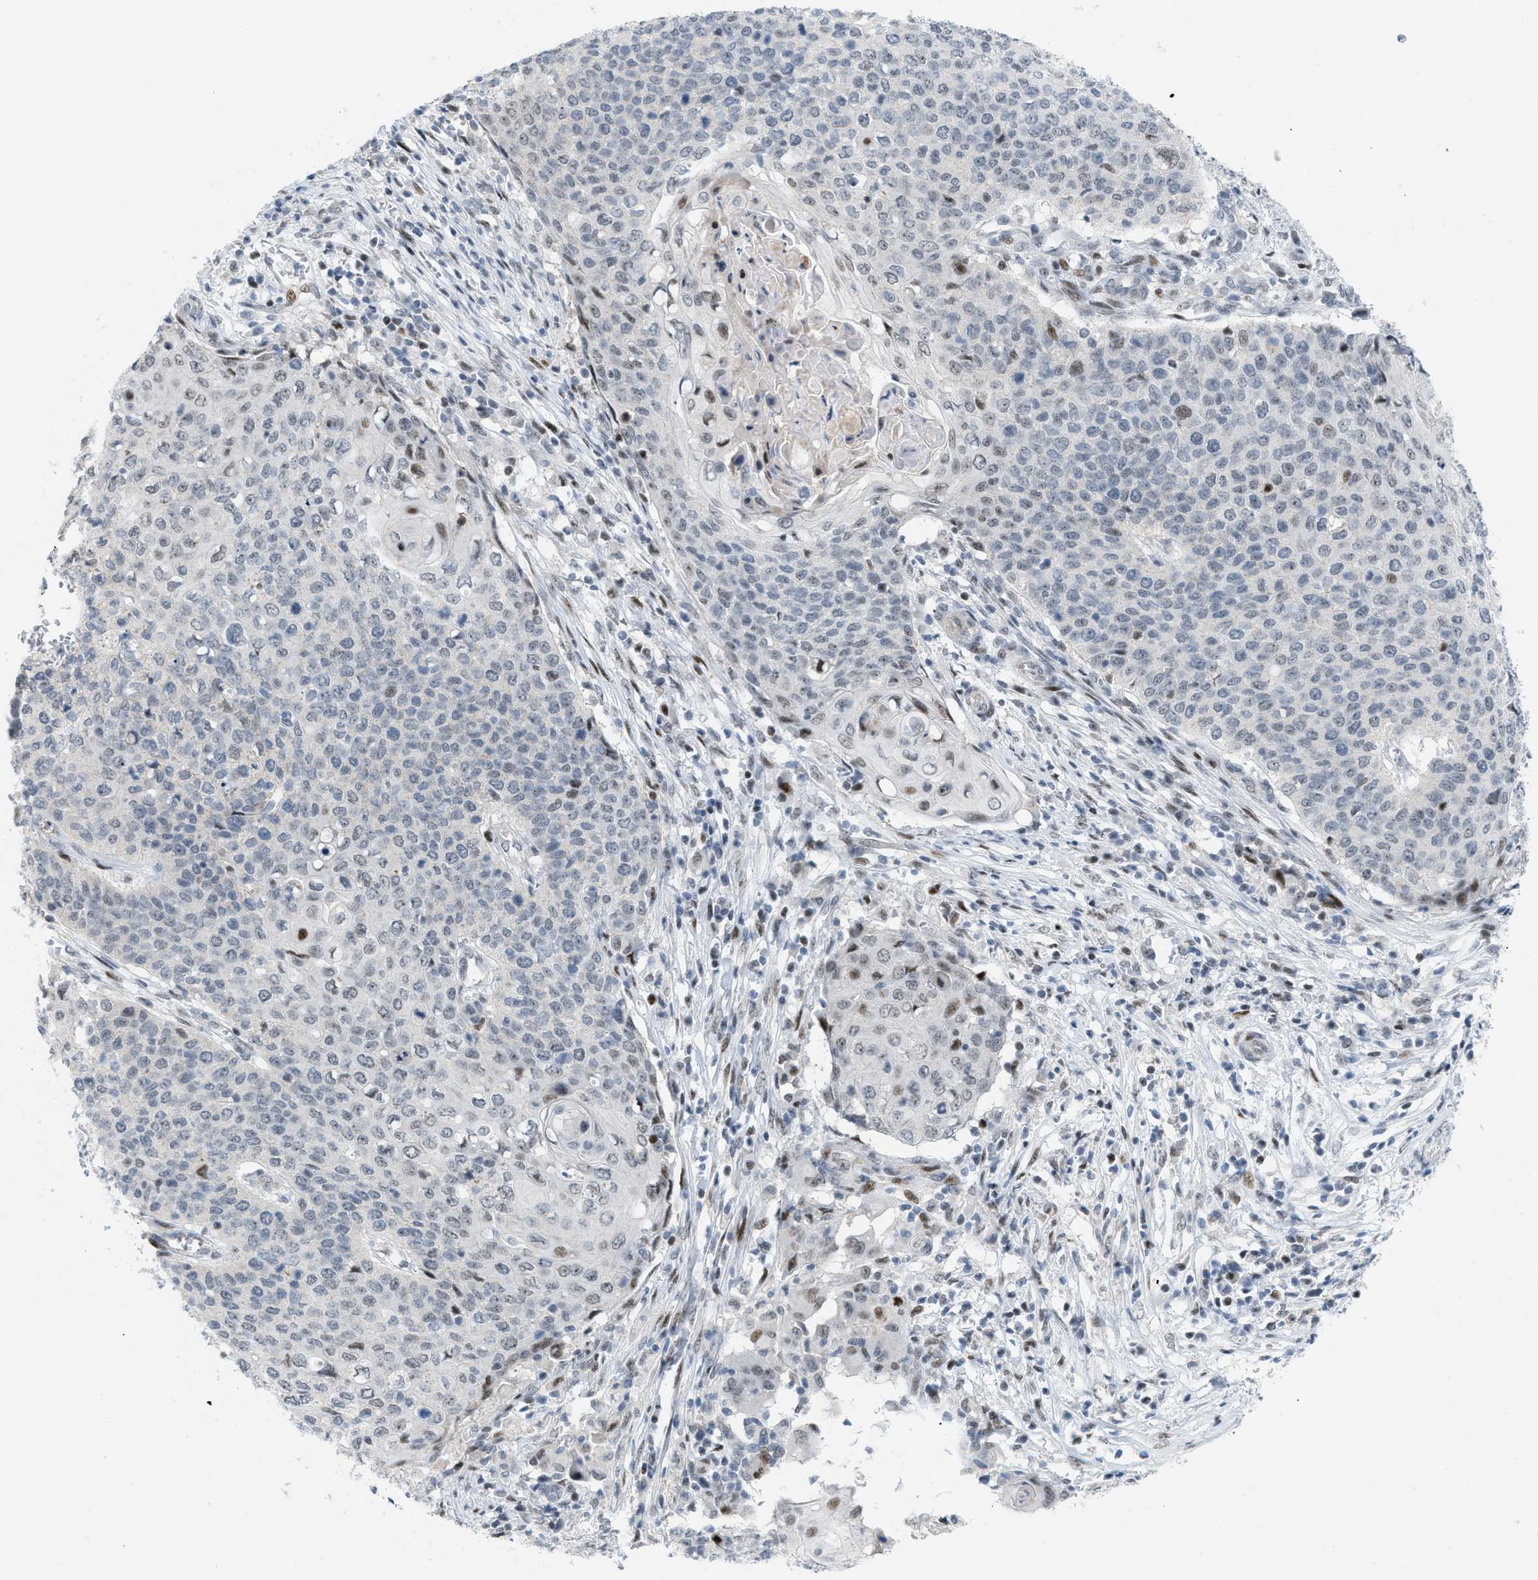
{"staining": {"intensity": "moderate", "quantity": "<25%", "location": "nuclear"}, "tissue": "cervical cancer", "cell_type": "Tumor cells", "image_type": "cancer", "snomed": [{"axis": "morphology", "description": "Squamous cell carcinoma, NOS"}, {"axis": "topography", "description": "Cervix"}], "caption": "Immunohistochemical staining of human cervical cancer exhibits low levels of moderate nuclear positivity in about <25% of tumor cells. The staining was performed using DAB (3,3'-diaminobenzidine), with brown indicating positive protein expression. Nuclei are stained blue with hematoxylin.", "gene": "MED1", "patient": {"sex": "female", "age": 39}}